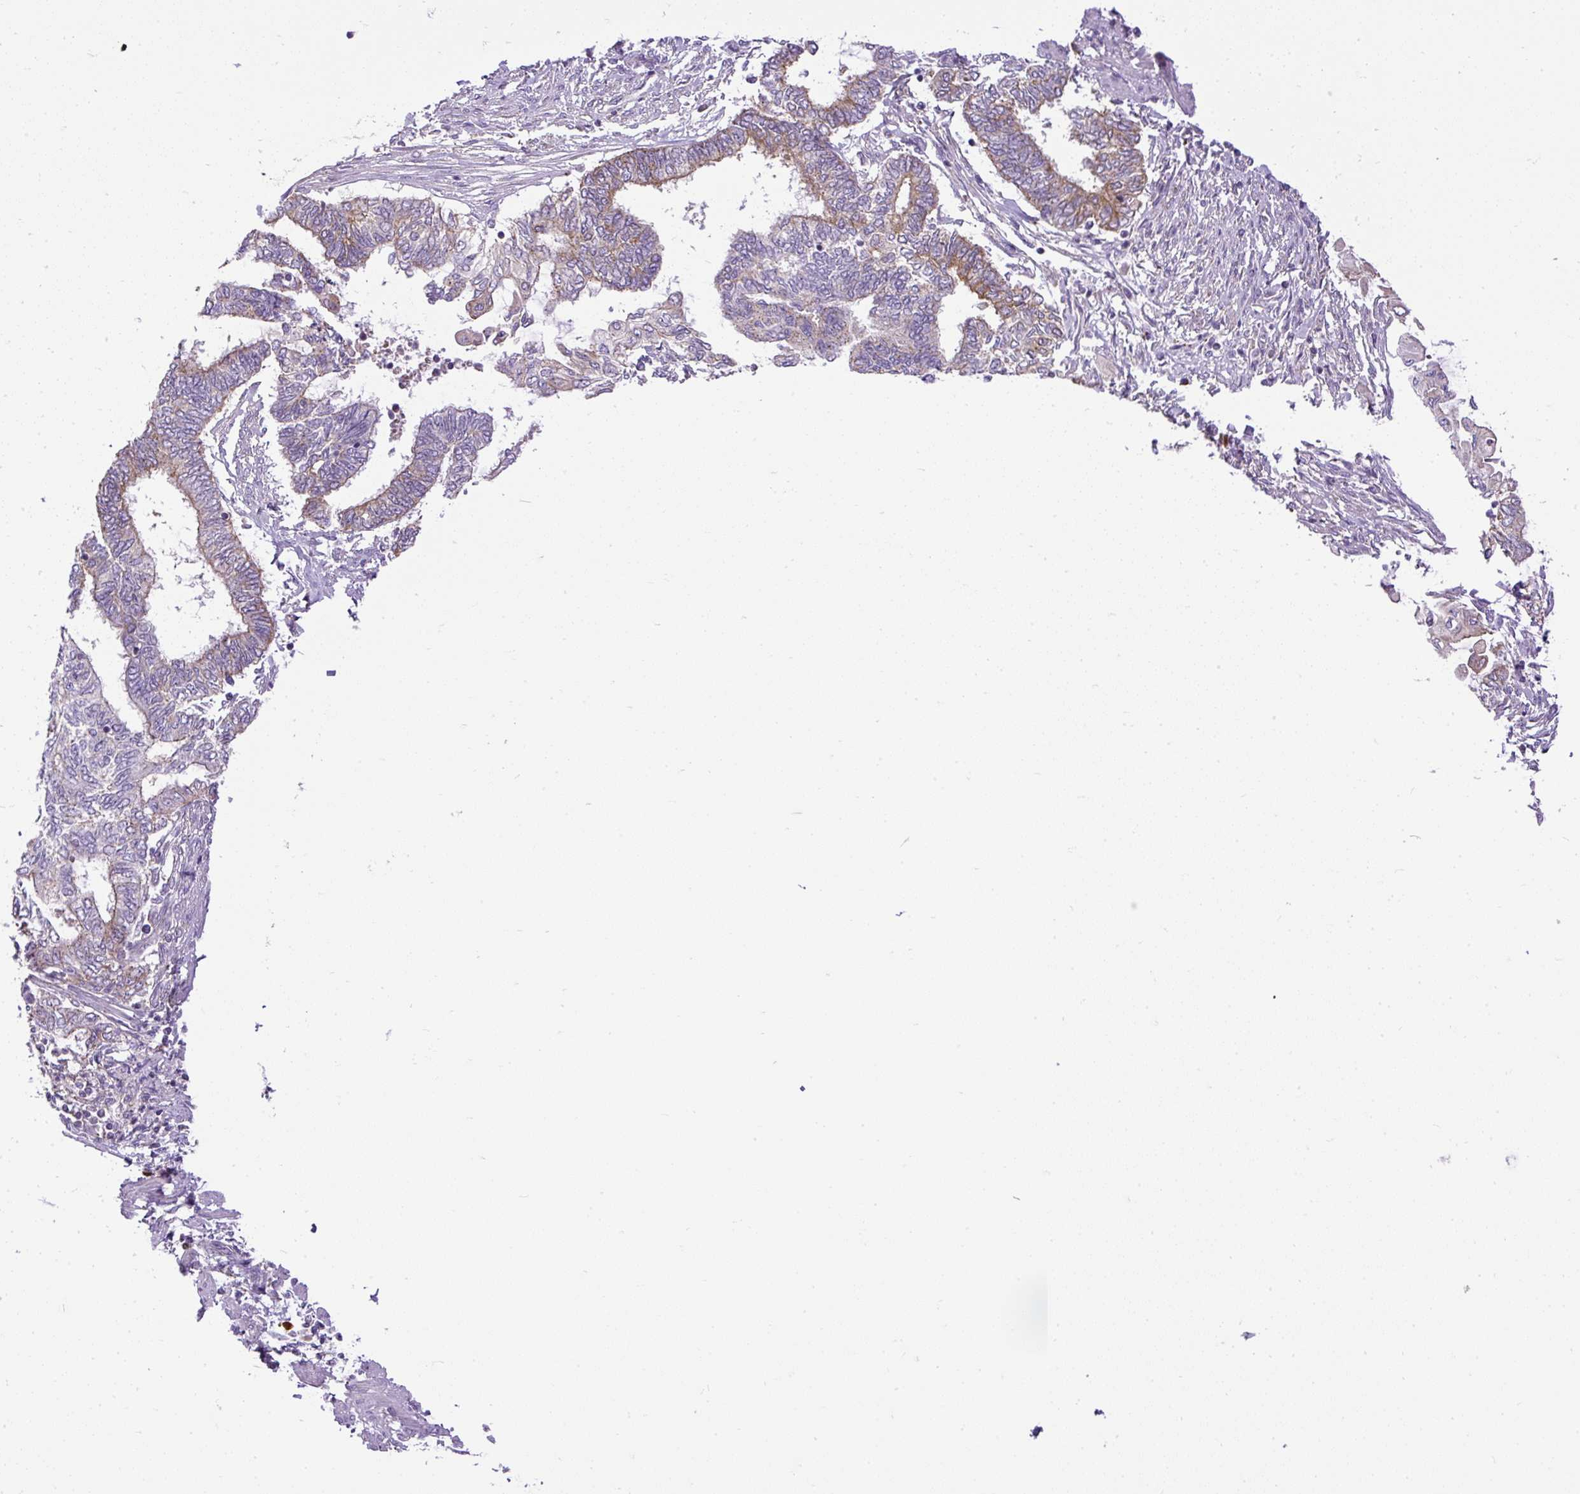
{"staining": {"intensity": "moderate", "quantity": "<25%", "location": "cytoplasmic/membranous"}, "tissue": "cervical cancer", "cell_type": "Tumor cells", "image_type": "cancer", "snomed": [{"axis": "morphology", "description": "Squamous cell carcinoma, NOS"}, {"axis": "topography", "description": "Cervix"}], "caption": "Moderate cytoplasmic/membranous protein staining is appreciated in about <25% of tumor cells in cervical cancer.", "gene": "CFAP47", "patient": {"sex": "female", "age": 35}}